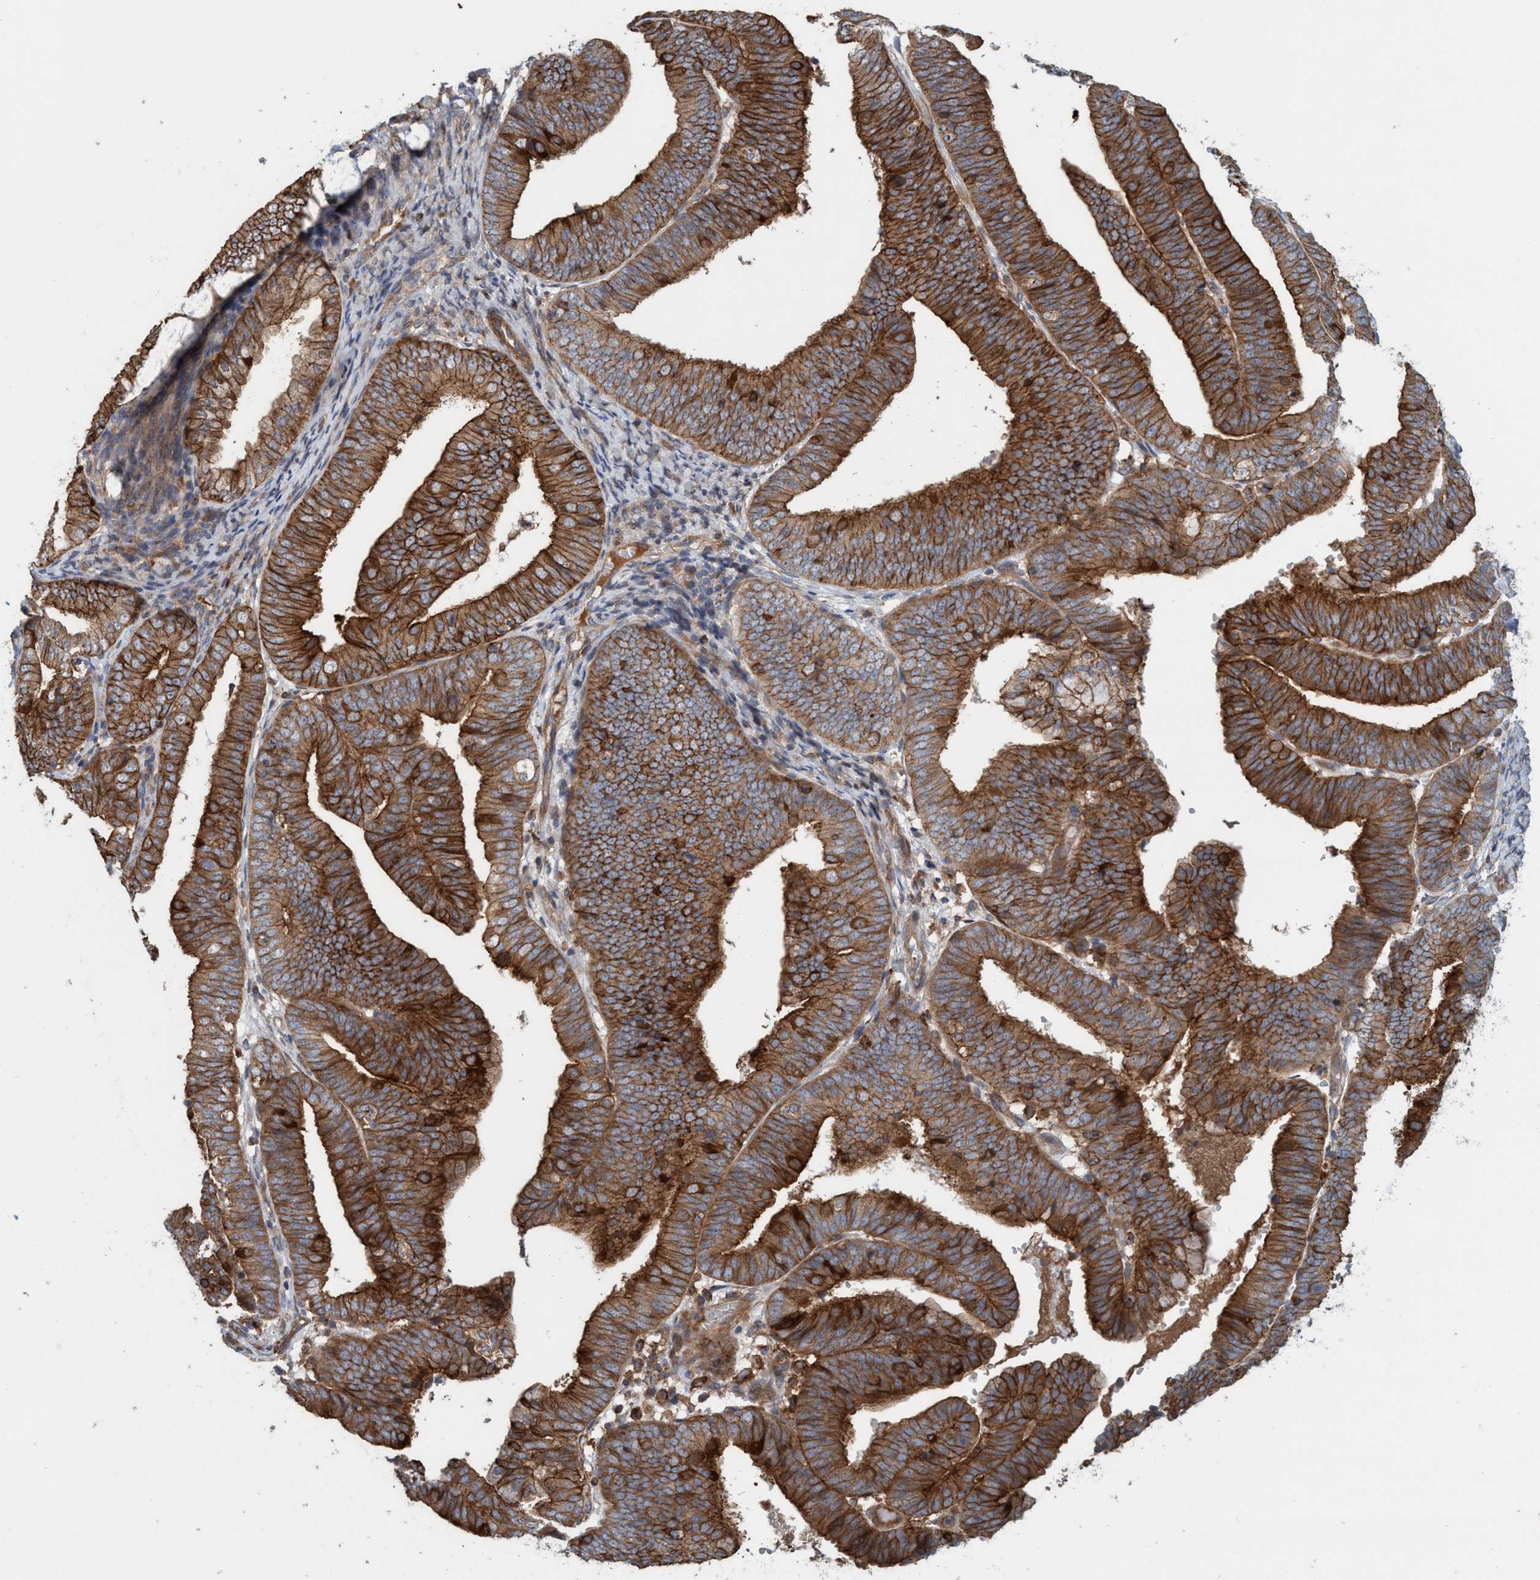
{"staining": {"intensity": "strong", "quantity": ">75%", "location": "cytoplasmic/membranous"}, "tissue": "endometrial cancer", "cell_type": "Tumor cells", "image_type": "cancer", "snomed": [{"axis": "morphology", "description": "Adenocarcinoma, NOS"}, {"axis": "topography", "description": "Endometrium"}], "caption": "This histopathology image shows endometrial cancer stained with immunohistochemistry to label a protein in brown. The cytoplasmic/membranous of tumor cells show strong positivity for the protein. Nuclei are counter-stained blue.", "gene": "SPECC1", "patient": {"sex": "female", "age": 63}}